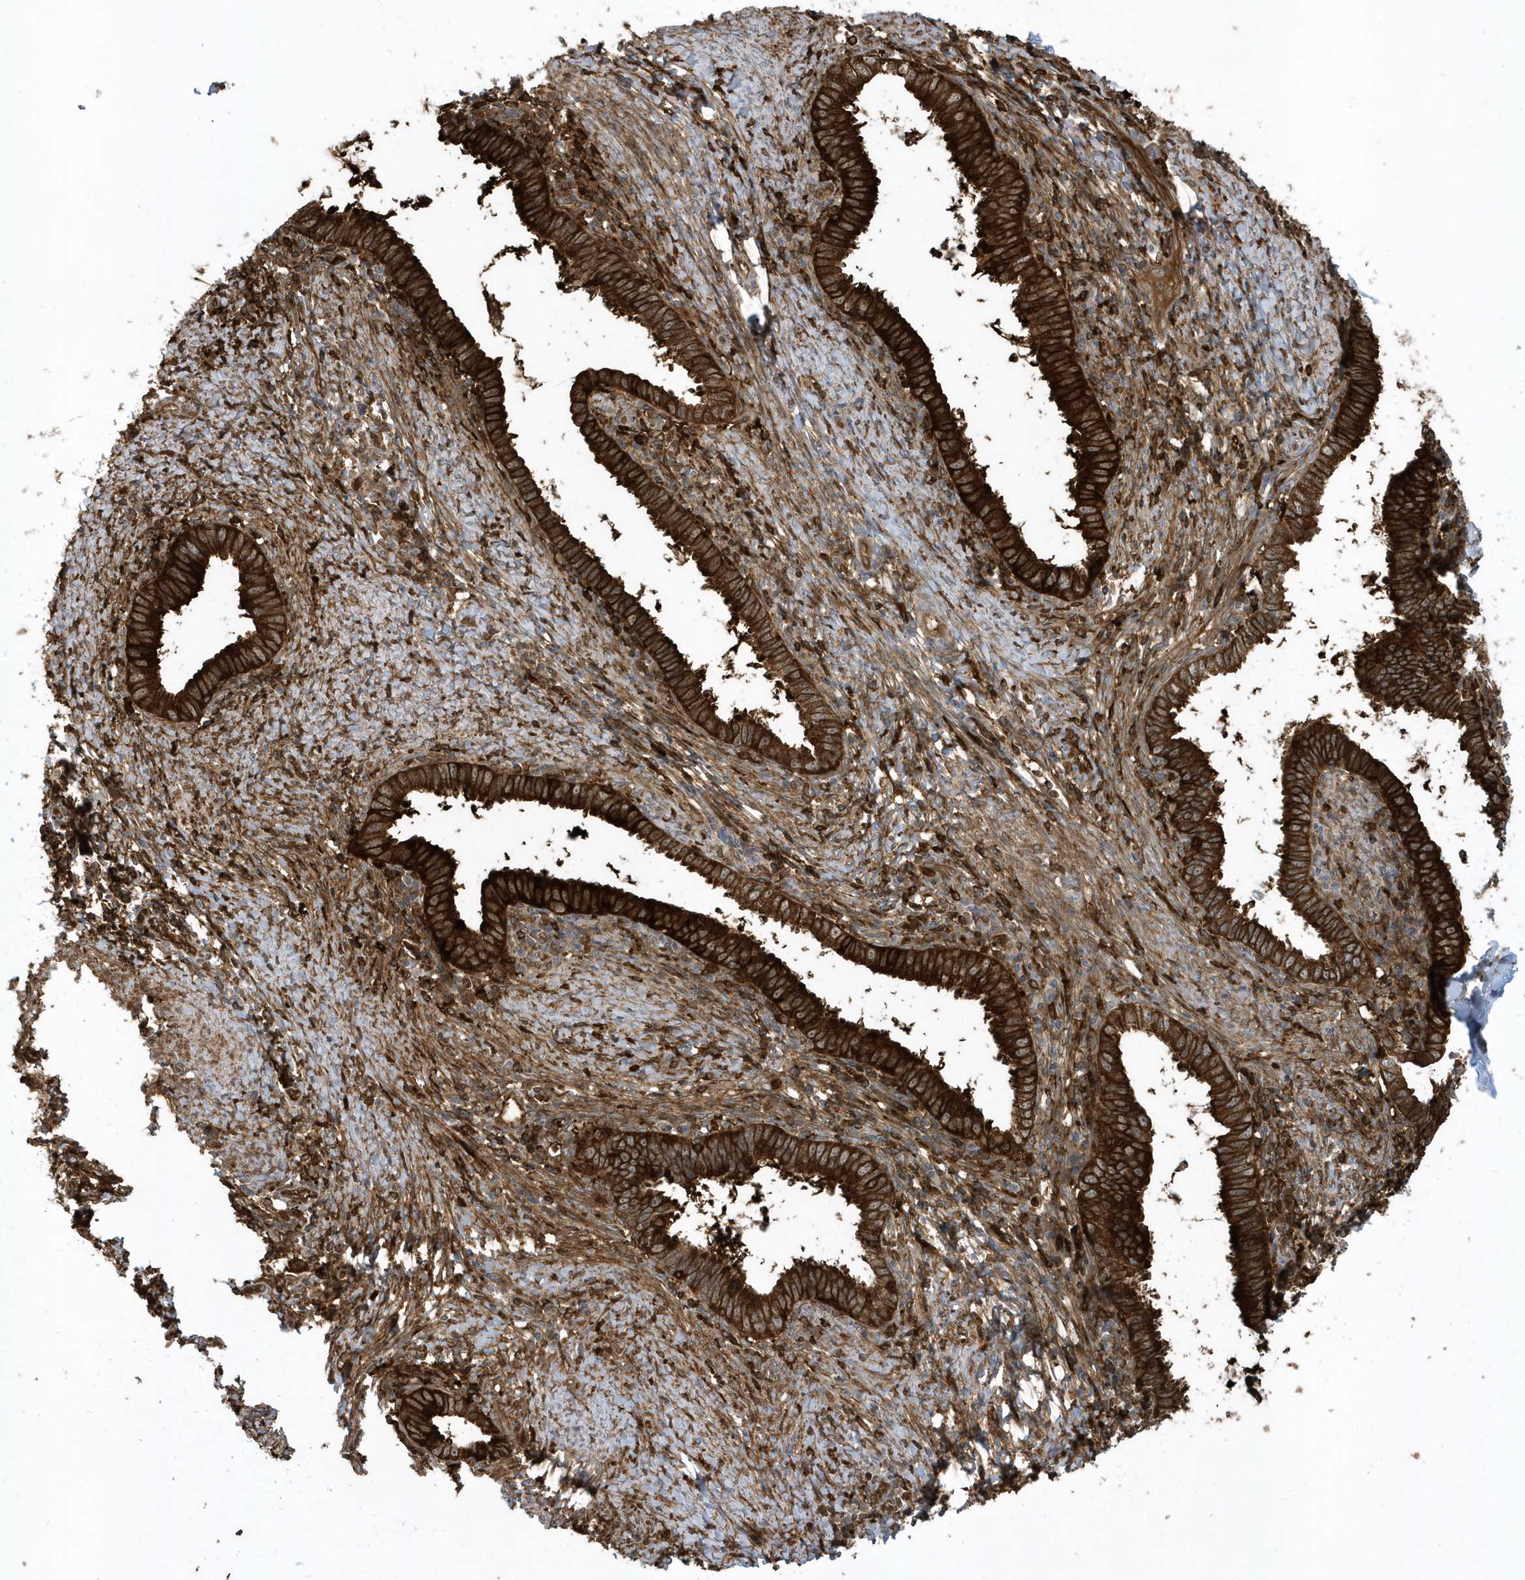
{"staining": {"intensity": "strong", "quantity": ">75%", "location": "cytoplasmic/membranous"}, "tissue": "cervical cancer", "cell_type": "Tumor cells", "image_type": "cancer", "snomed": [{"axis": "morphology", "description": "Adenocarcinoma, NOS"}, {"axis": "topography", "description": "Cervix"}], "caption": "DAB (3,3'-diaminobenzidine) immunohistochemical staining of cervical cancer exhibits strong cytoplasmic/membranous protein staining in approximately >75% of tumor cells.", "gene": "CLCN6", "patient": {"sex": "female", "age": 36}}